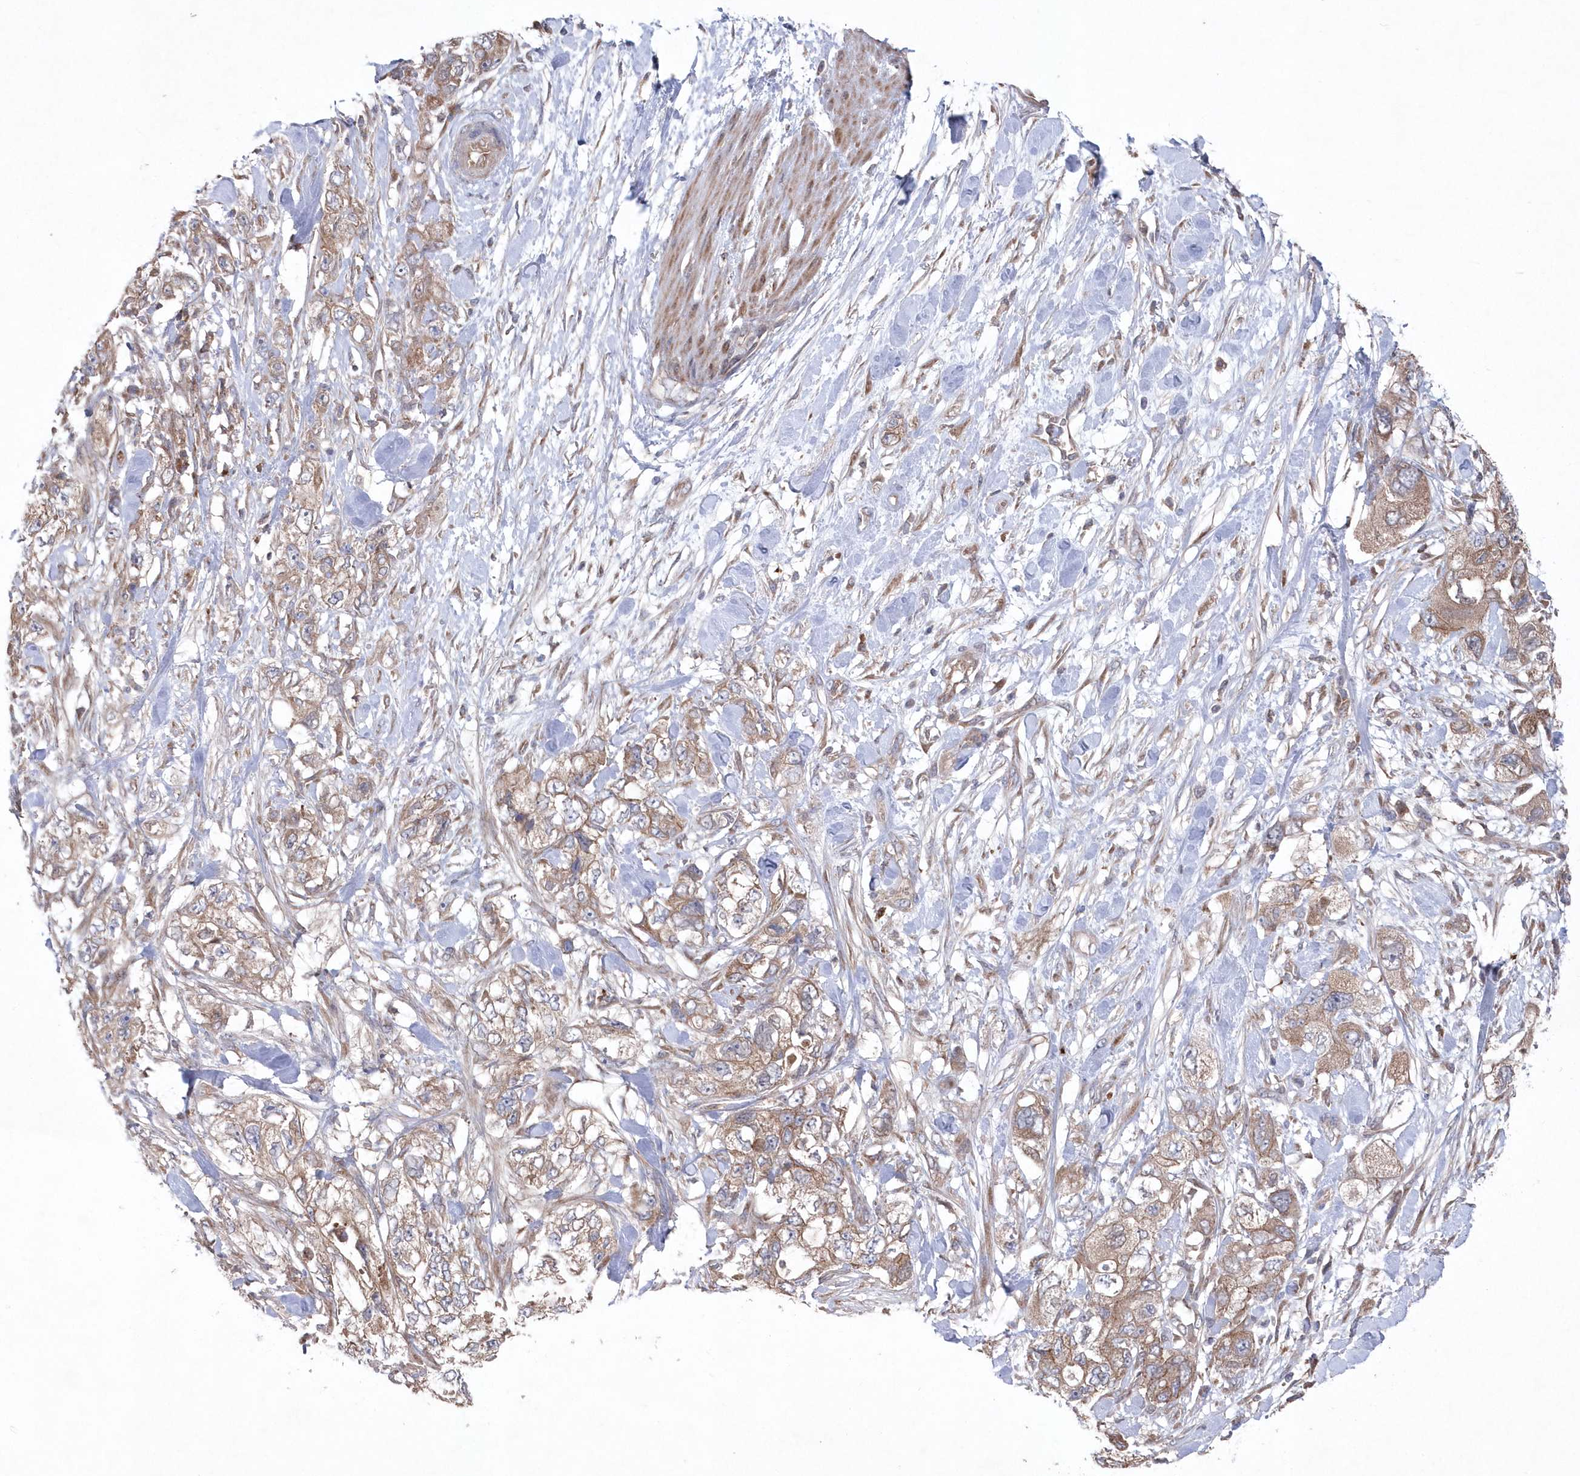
{"staining": {"intensity": "weak", "quantity": ">75%", "location": "cytoplasmic/membranous"}, "tissue": "pancreatic cancer", "cell_type": "Tumor cells", "image_type": "cancer", "snomed": [{"axis": "morphology", "description": "Adenocarcinoma, NOS"}, {"axis": "topography", "description": "Pancreas"}], "caption": "A high-resolution micrograph shows IHC staining of pancreatic adenocarcinoma, which shows weak cytoplasmic/membranous staining in about >75% of tumor cells. Using DAB (brown) and hematoxylin (blue) stains, captured at high magnification using brightfield microscopy.", "gene": "ASNSD1", "patient": {"sex": "female", "age": 73}}